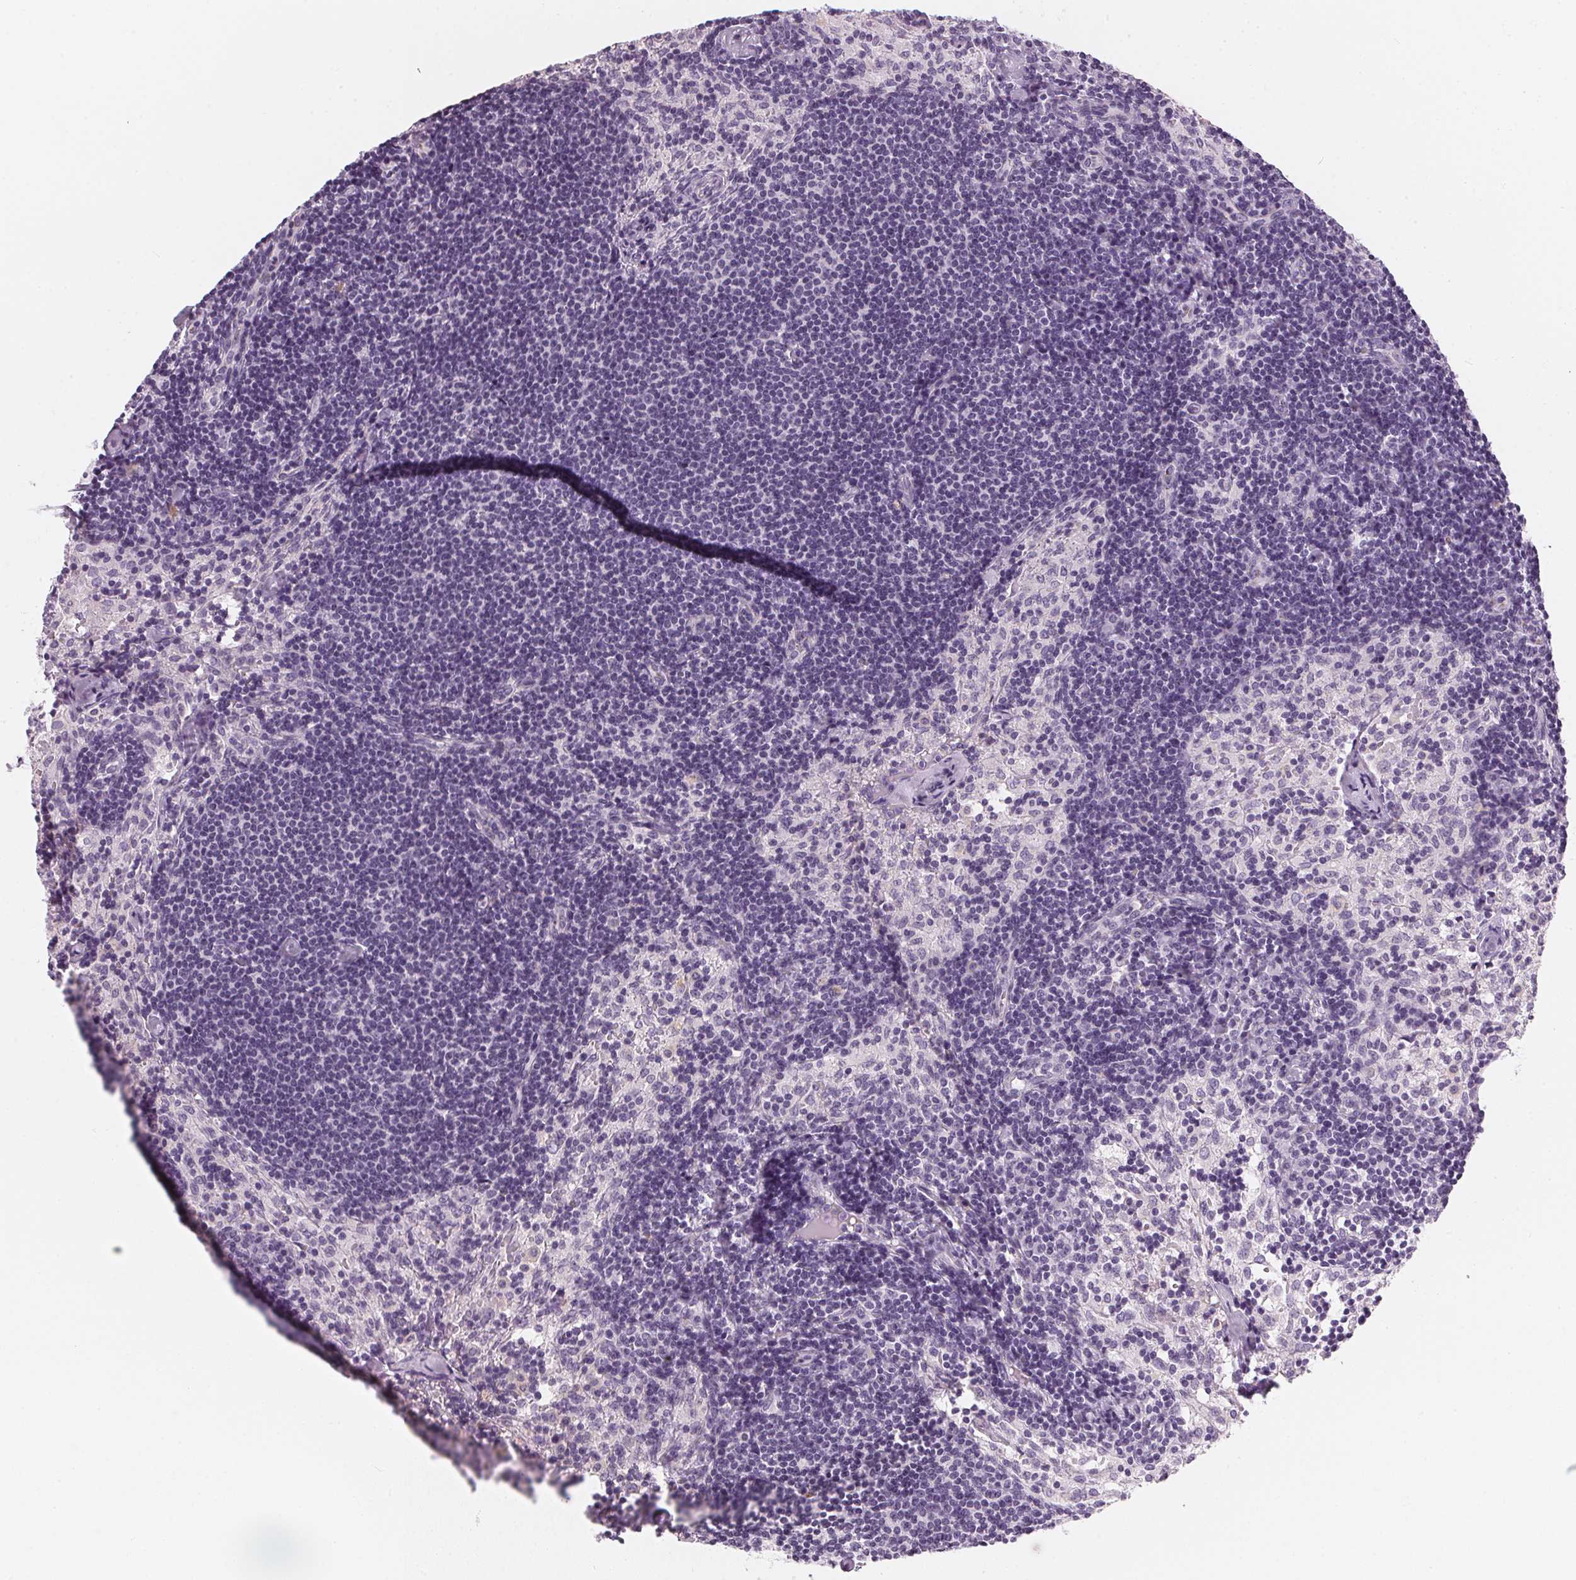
{"staining": {"intensity": "negative", "quantity": "none", "location": "none"}, "tissue": "lymph node", "cell_type": "Germinal center cells", "image_type": "normal", "snomed": [{"axis": "morphology", "description": "Normal tissue, NOS"}, {"axis": "topography", "description": "Lymph node"}], "caption": "Protein analysis of unremarkable lymph node demonstrates no significant expression in germinal center cells. Brightfield microscopy of immunohistochemistry (IHC) stained with DAB (3,3'-diaminobenzidine) (brown) and hematoxylin (blue), captured at high magnification.", "gene": "CHST4", "patient": {"sex": "female", "age": 69}}